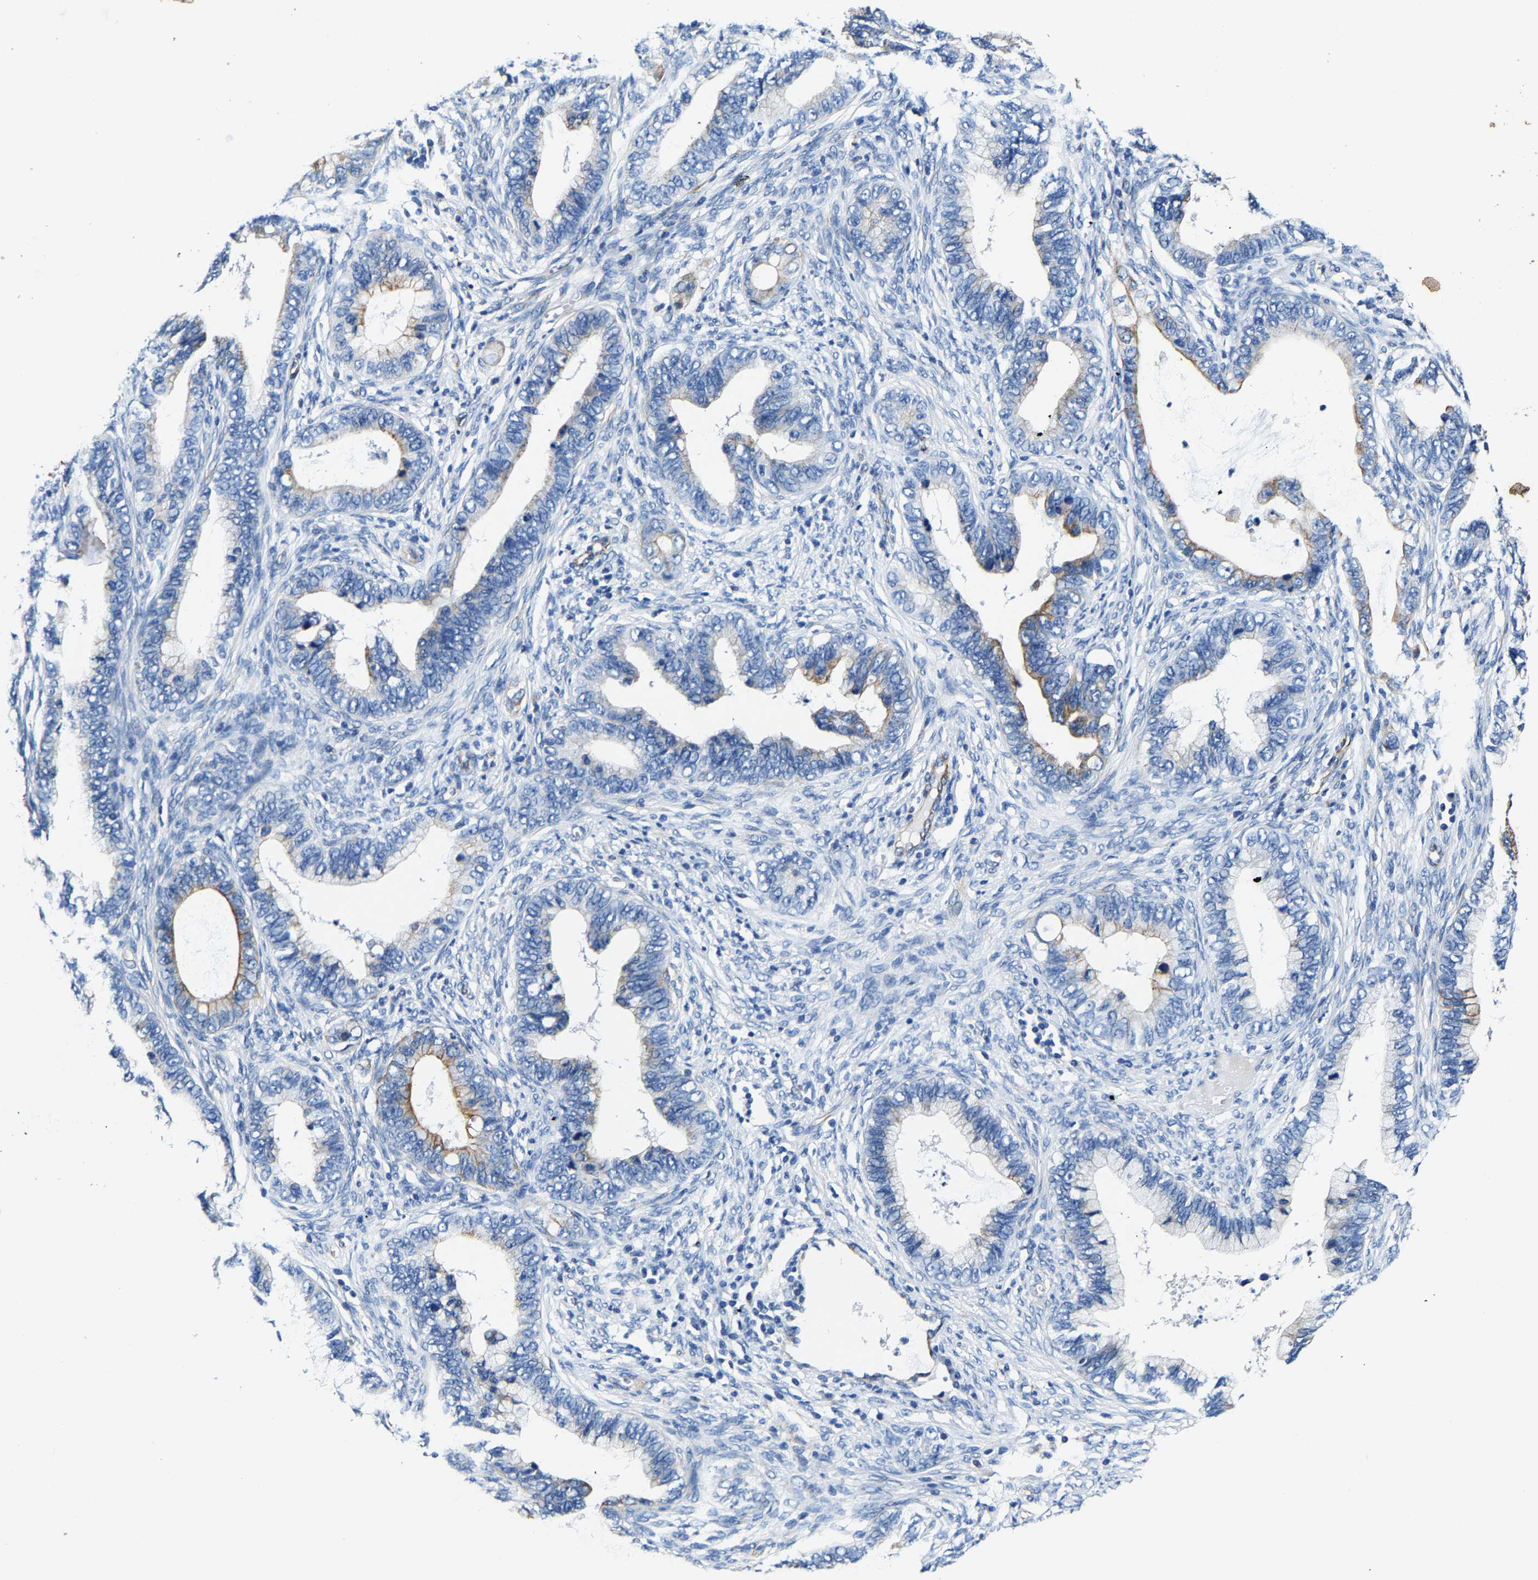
{"staining": {"intensity": "moderate", "quantity": "<25%", "location": "cytoplasmic/membranous"}, "tissue": "cervical cancer", "cell_type": "Tumor cells", "image_type": "cancer", "snomed": [{"axis": "morphology", "description": "Adenocarcinoma, NOS"}, {"axis": "topography", "description": "Cervix"}], "caption": "This micrograph displays cervical adenocarcinoma stained with IHC to label a protein in brown. The cytoplasmic/membranous of tumor cells show moderate positivity for the protein. Nuclei are counter-stained blue.", "gene": "MMEL1", "patient": {"sex": "female", "age": 44}}